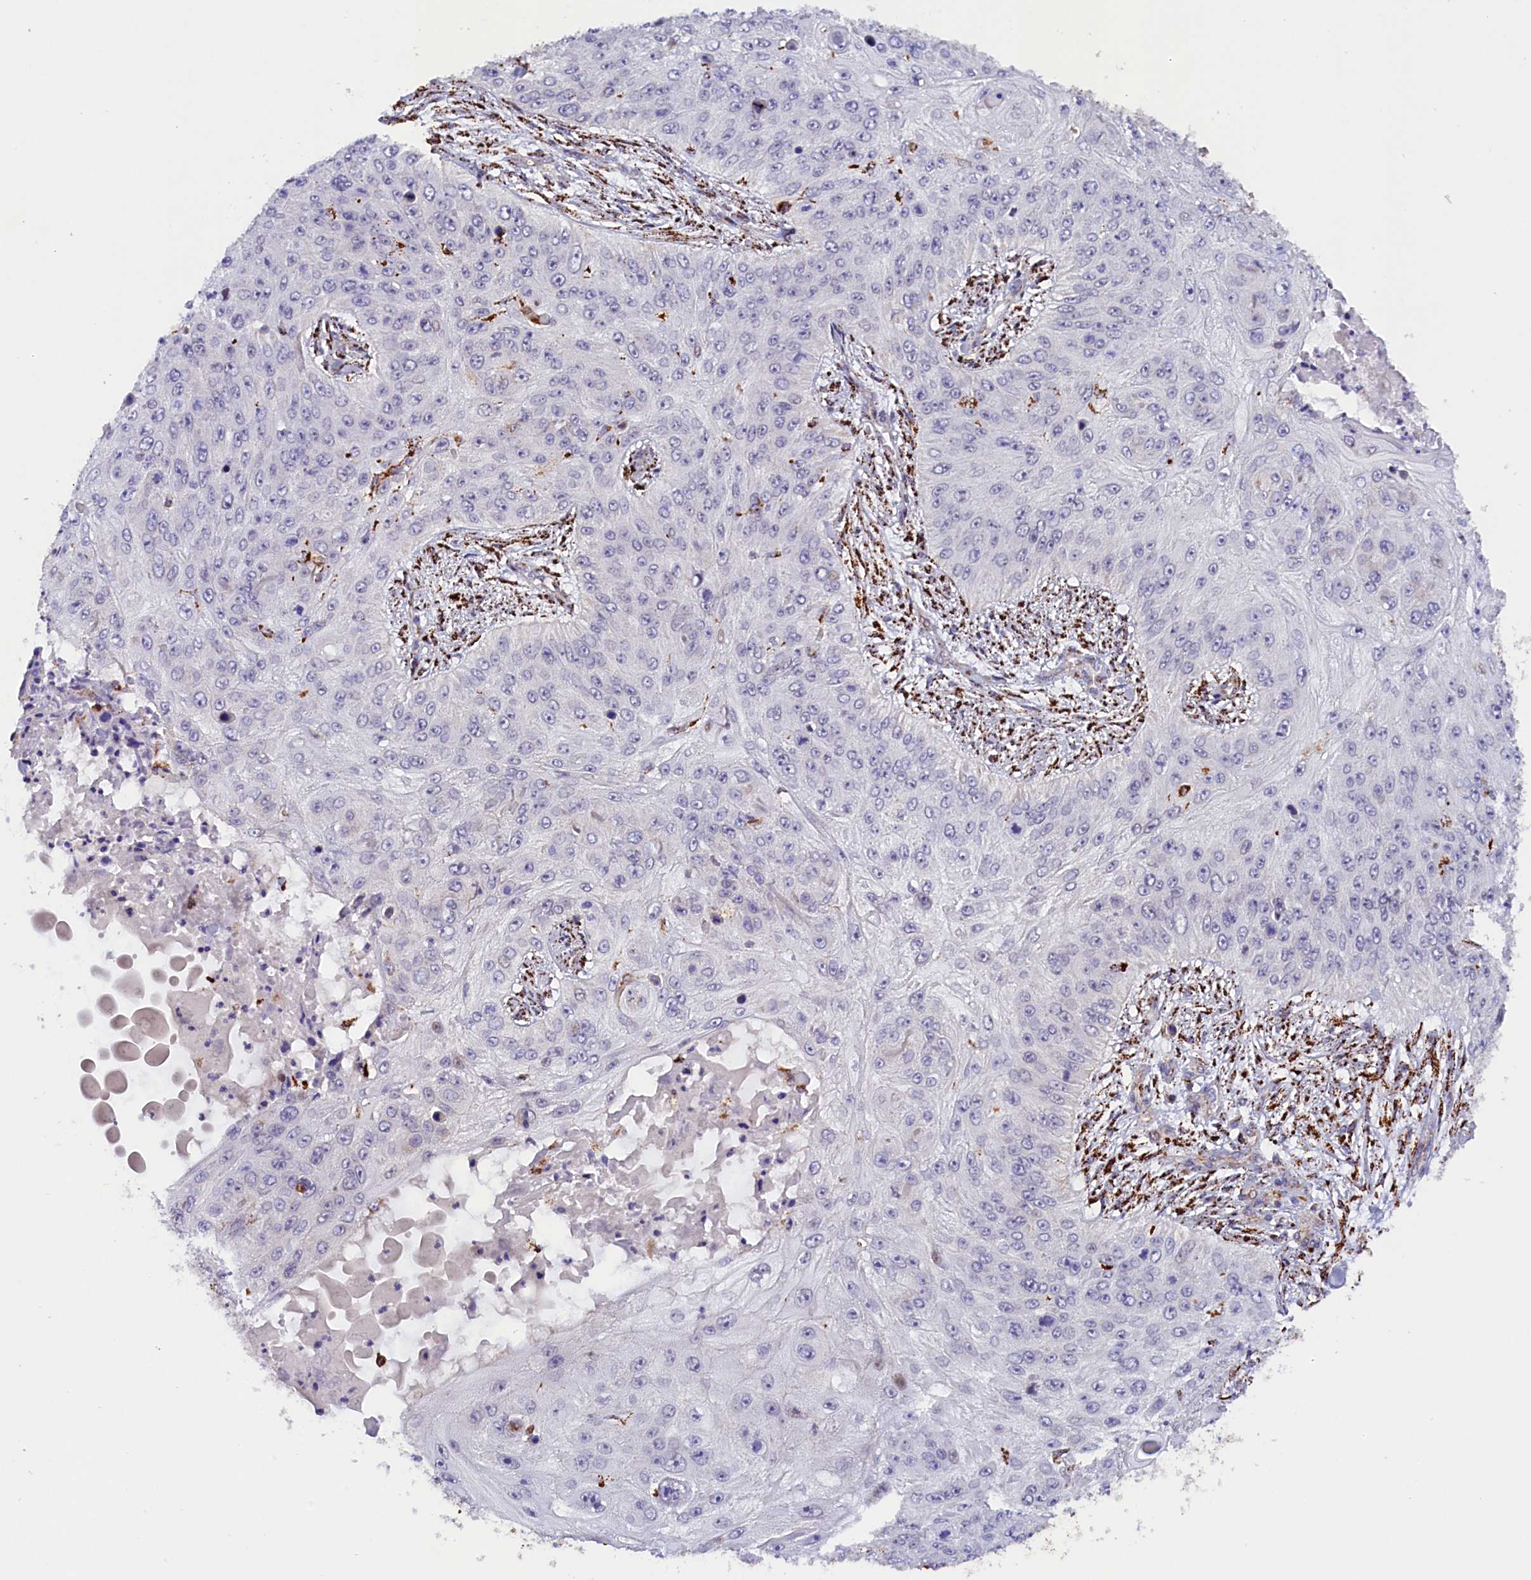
{"staining": {"intensity": "negative", "quantity": "none", "location": "none"}, "tissue": "skin cancer", "cell_type": "Tumor cells", "image_type": "cancer", "snomed": [{"axis": "morphology", "description": "Squamous cell carcinoma, NOS"}, {"axis": "topography", "description": "Skin"}], "caption": "Human skin cancer (squamous cell carcinoma) stained for a protein using immunohistochemistry shows no expression in tumor cells.", "gene": "AKTIP", "patient": {"sex": "female", "age": 80}}